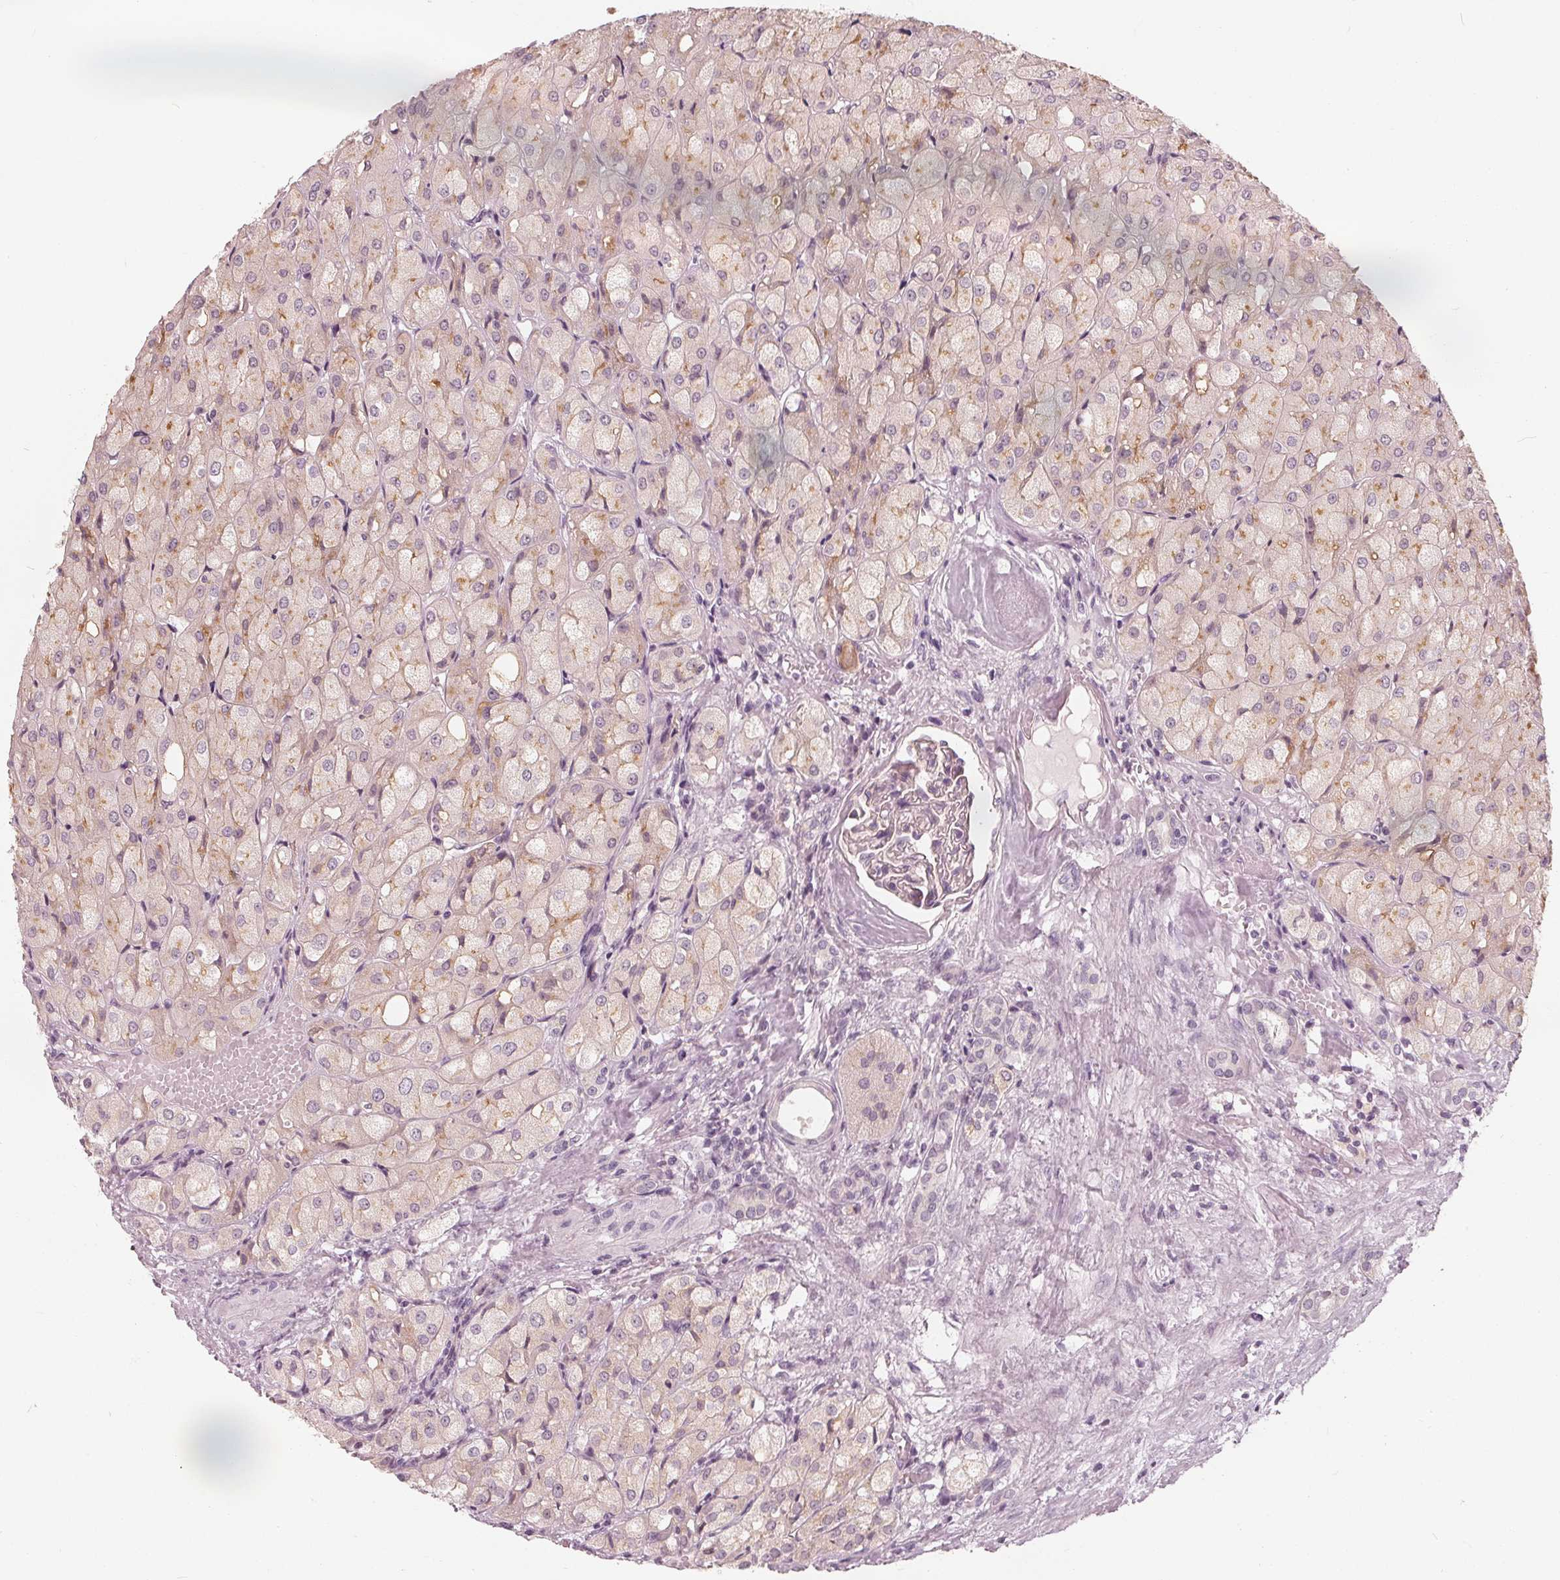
{"staining": {"intensity": "negative", "quantity": "none", "location": "none"}, "tissue": "renal cancer", "cell_type": "Tumor cells", "image_type": "cancer", "snomed": [{"axis": "morphology", "description": "Adenocarcinoma, NOS"}, {"axis": "topography", "description": "Kidney"}], "caption": "Tumor cells show no significant positivity in adenocarcinoma (renal).", "gene": "SAT2", "patient": {"sex": "male", "age": 72}}